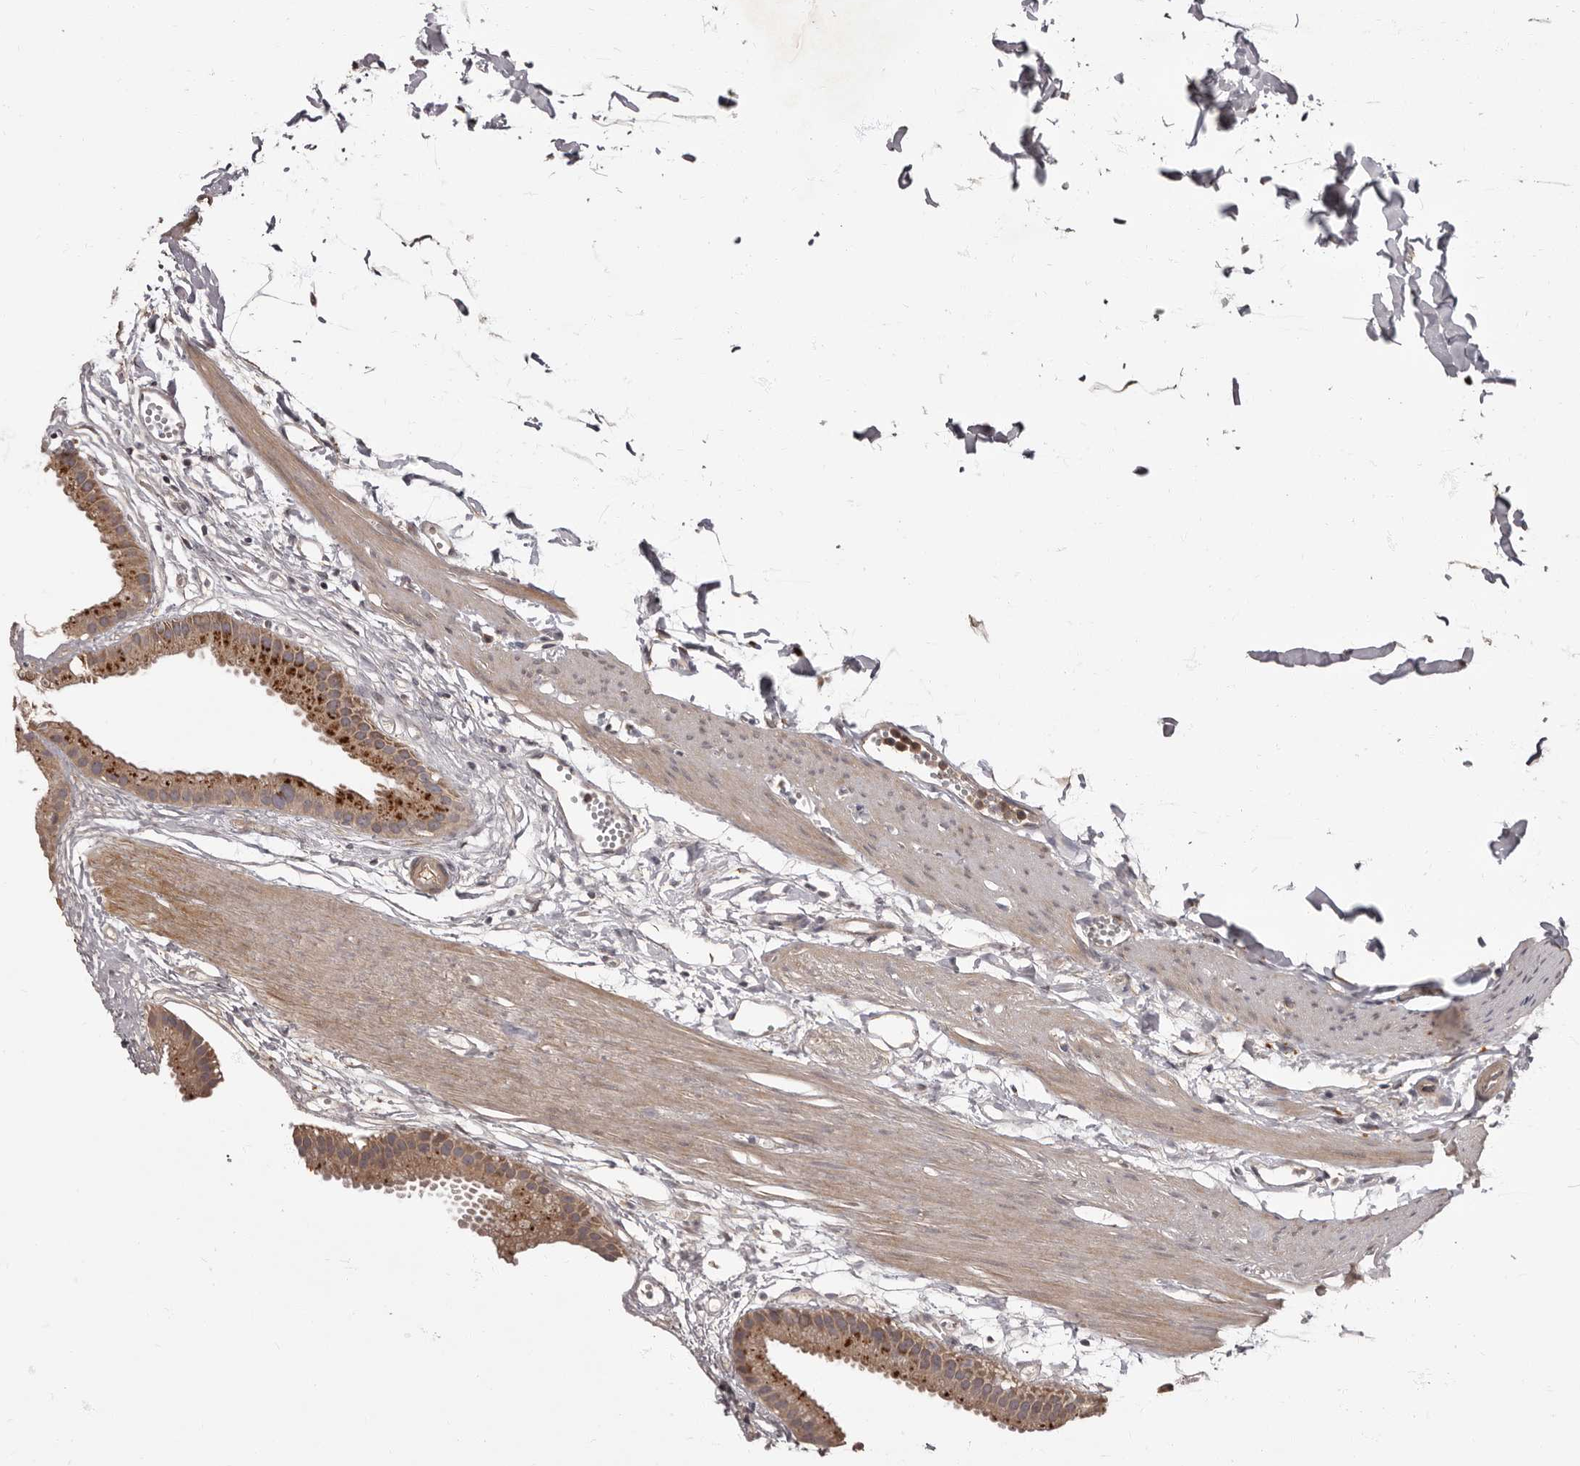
{"staining": {"intensity": "strong", "quantity": "25%-75%", "location": "cytoplasmic/membranous"}, "tissue": "gallbladder", "cell_type": "Glandular cells", "image_type": "normal", "snomed": [{"axis": "morphology", "description": "Normal tissue, NOS"}, {"axis": "topography", "description": "Gallbladder"}], "caption": "IHC of unremarkable gallbladder demonstrates high levels of strong cytoplasmic/membranous staining in approximately 25%-75% of glandular cells.", "gene": "ADCY2", "patient": {"sex": "female", "age": 64}}